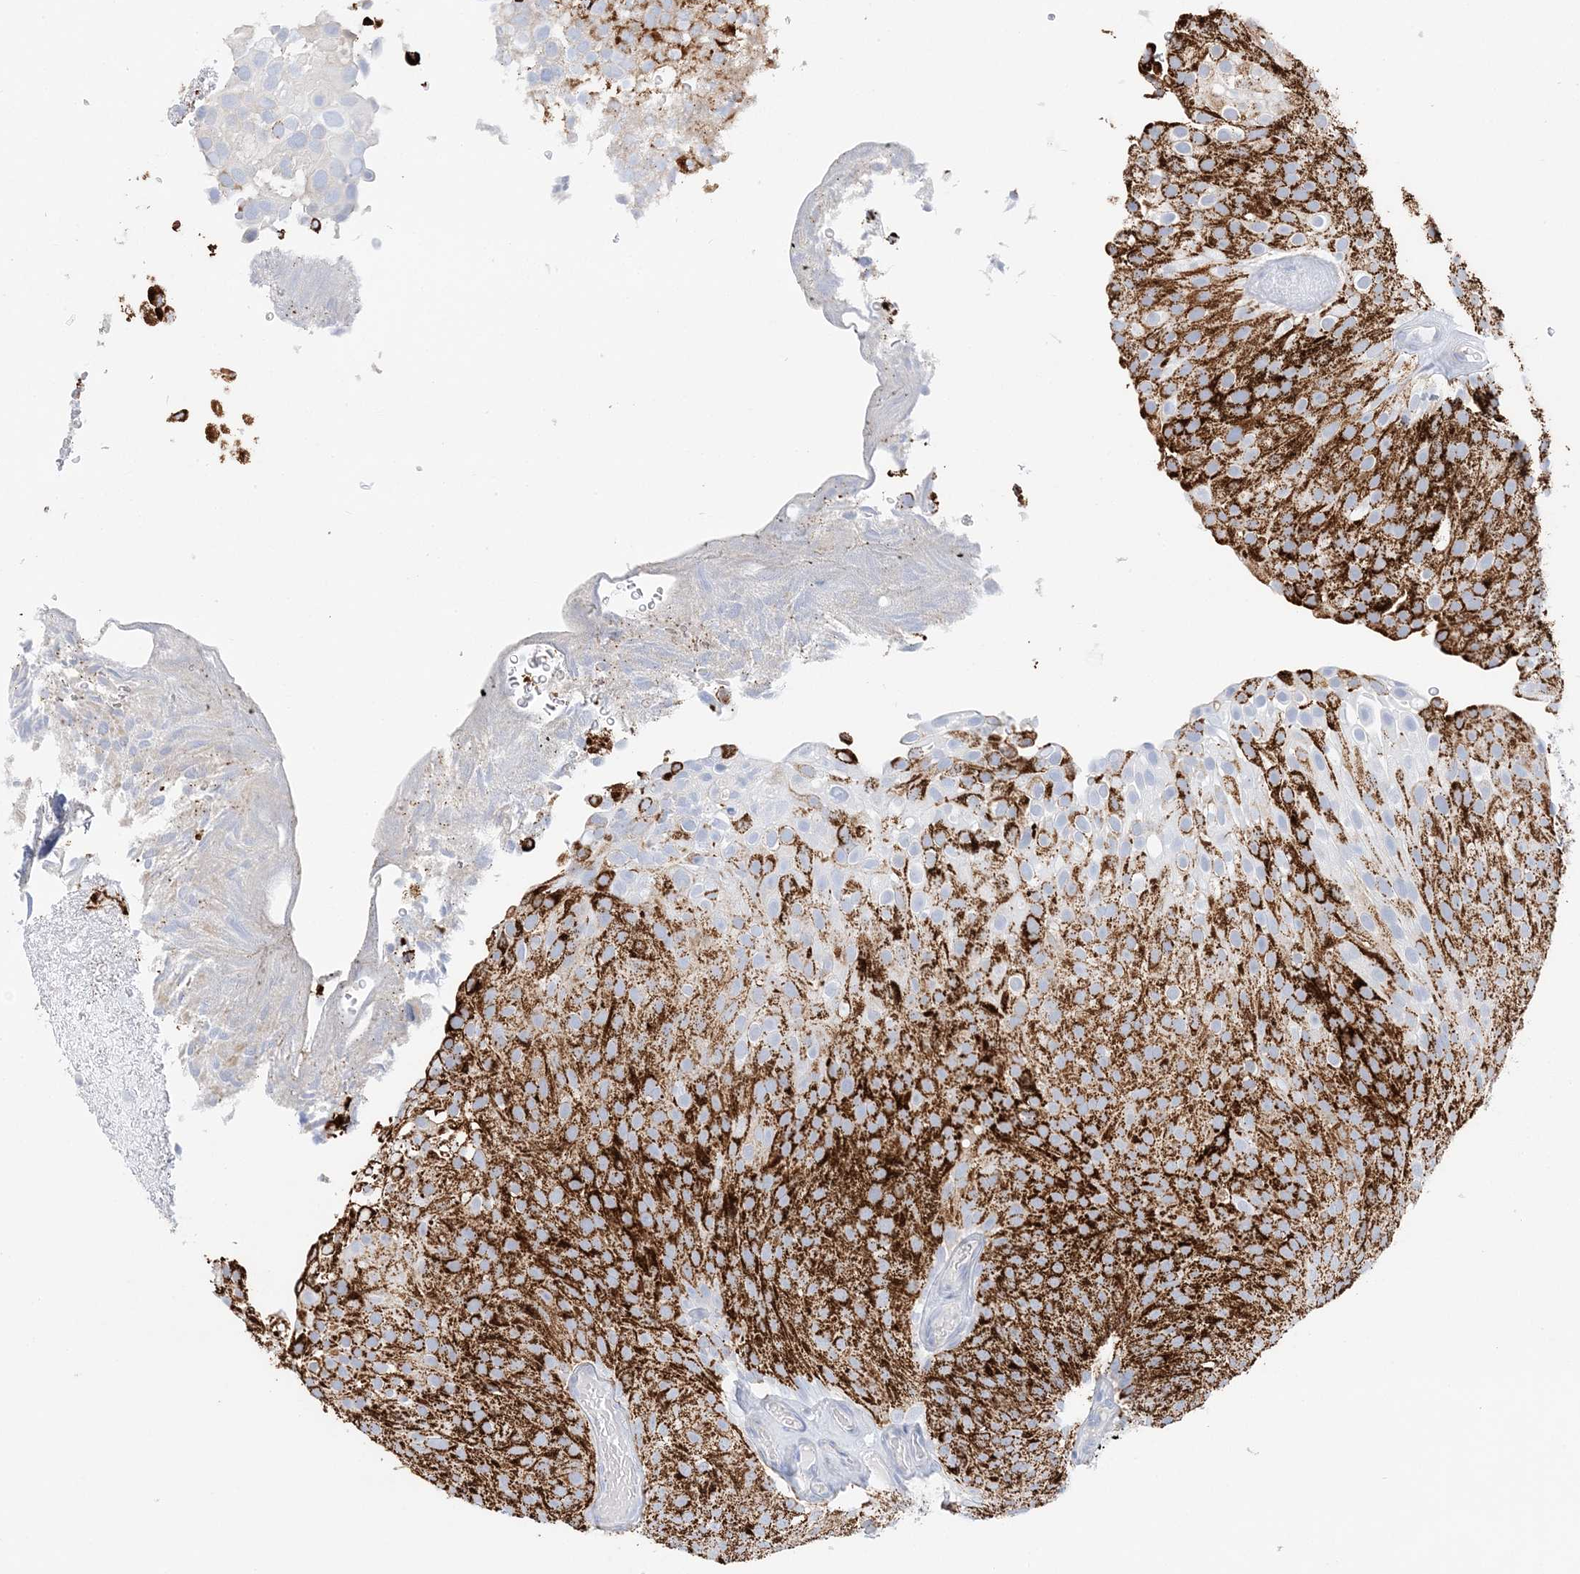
{"staining": {"intensity": "strong", "quantity": ">75%", "location": "cytoplasmic/membranous"}, "tissue": "urothelial cancer", "cell_type": "Tumor cells", "image_type": "cancer", "snomed": [{"axis": "morphology", "description": "Urothelial carcinoma, Low grade"}, {"axis": "topography", "description": "Urinary bladder"}], "caption": "Immunohistochemical staining of urothelial cancer demonstrates high levels of strong cytoplasmic/membranous staining in approximately >75% of tumor cells. Immunohistochemistry (ihc) stains the protein of interest in brown and the nuclei are stained blue.", "gene": "HMGCS1", "patient": {"sex": "male", "age": 78}}